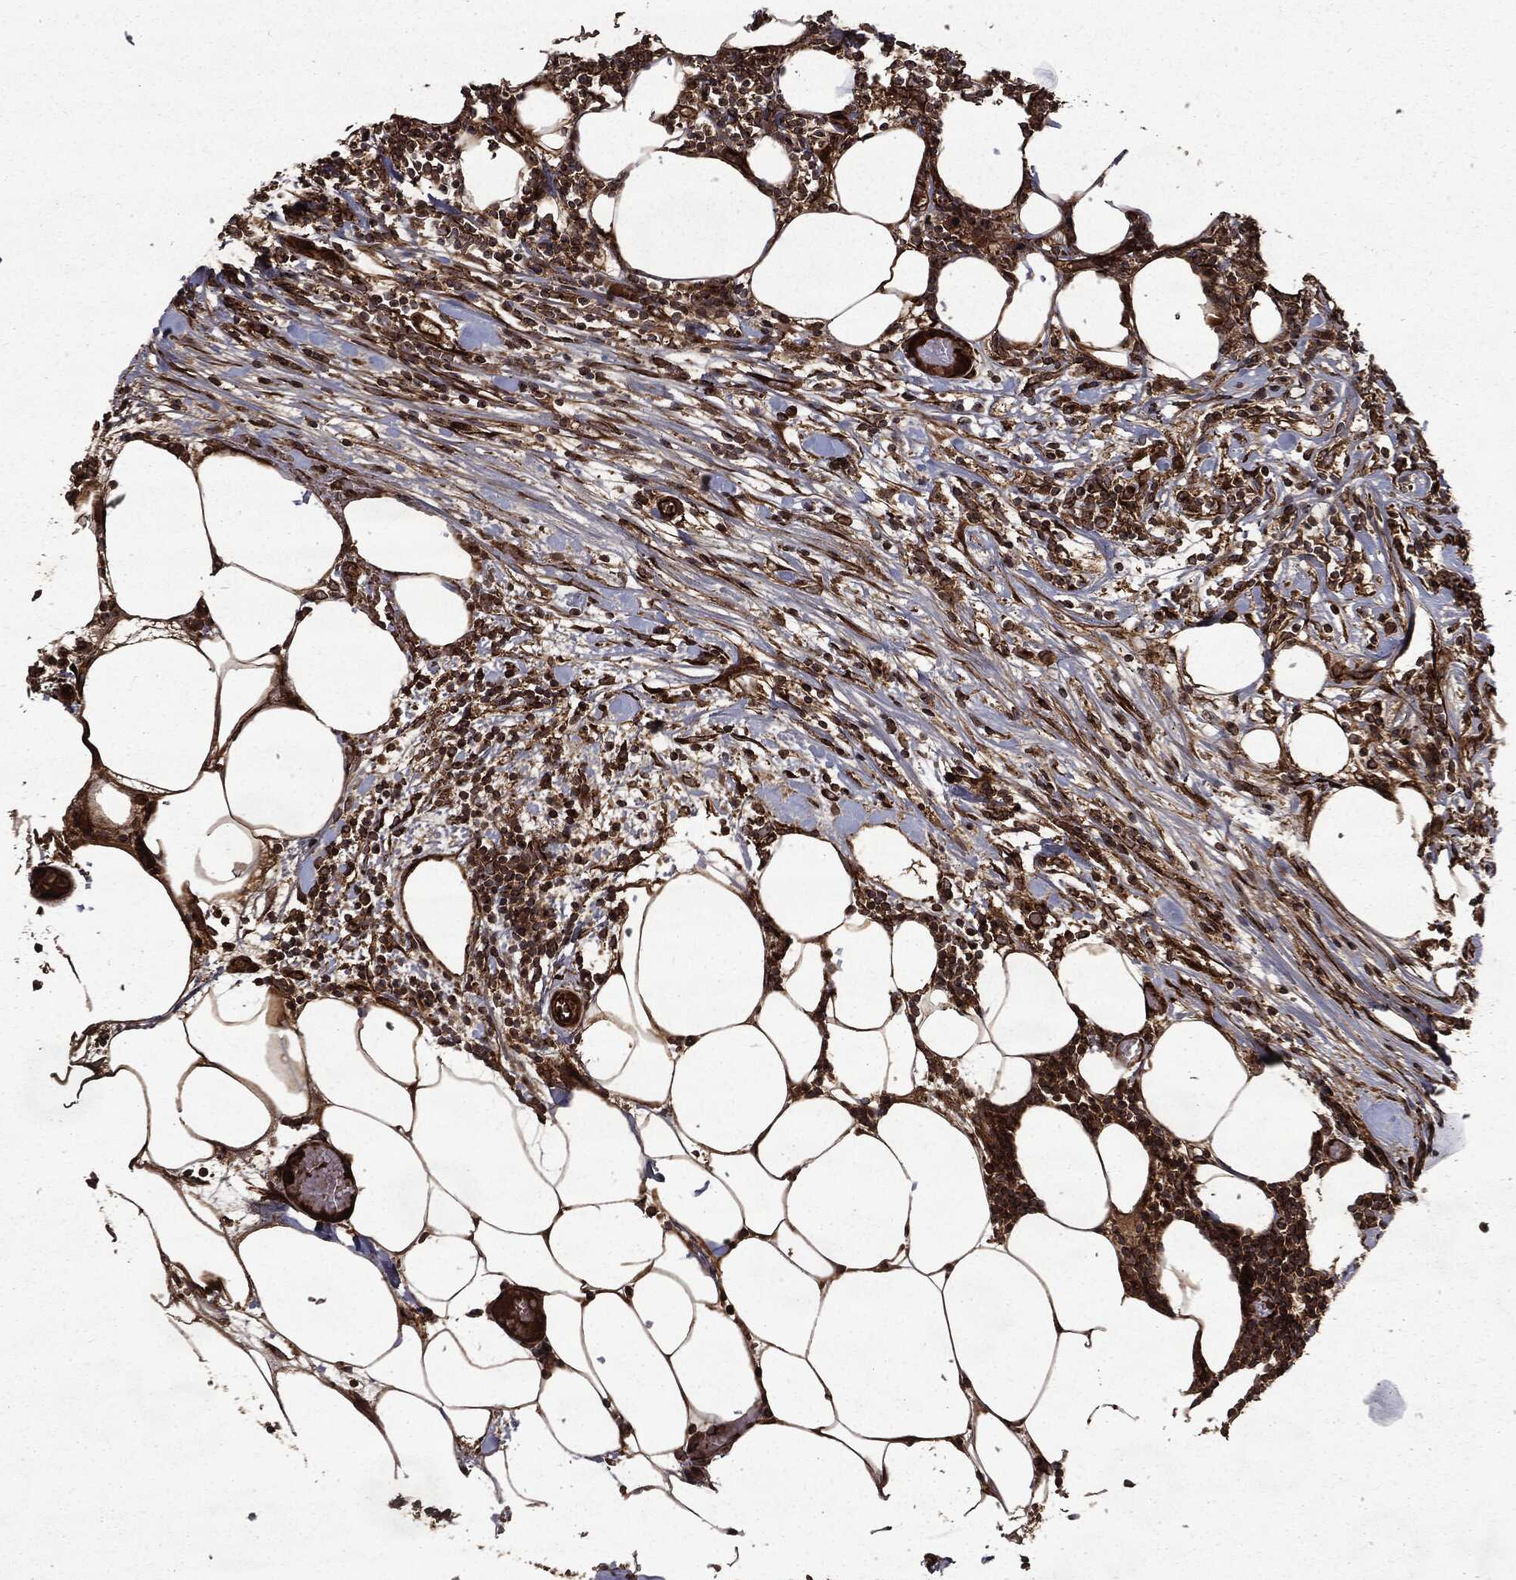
{"staining": {"intensity": "moderate", "quantity": ">75%", "location": "cytoplasmic/membranous"}, "tissue": "lymphoma", "cell_type": "Tumor cells", "image_type": "cancer", "snomed": [{"axis": "morphology", "description": "Malignant lymphoma, non-Hodgkin's type, High grade"}, {"axis": "topography", "description": "Lymph node"}], "caption": "Immunohistochemistry (IHC) (DAB (3,3'-diaminobenzidine)) staining of human high-grade malignant lymphoma, non-Hodgkin's type shows moderate cytoplasmic/membranous protein expression in about >75% of tumor cells. The protein is shown in brown color, while the nuclei are stained blue.", "gene": "HTT", "patient": {"sex": "female", "age": 84}}